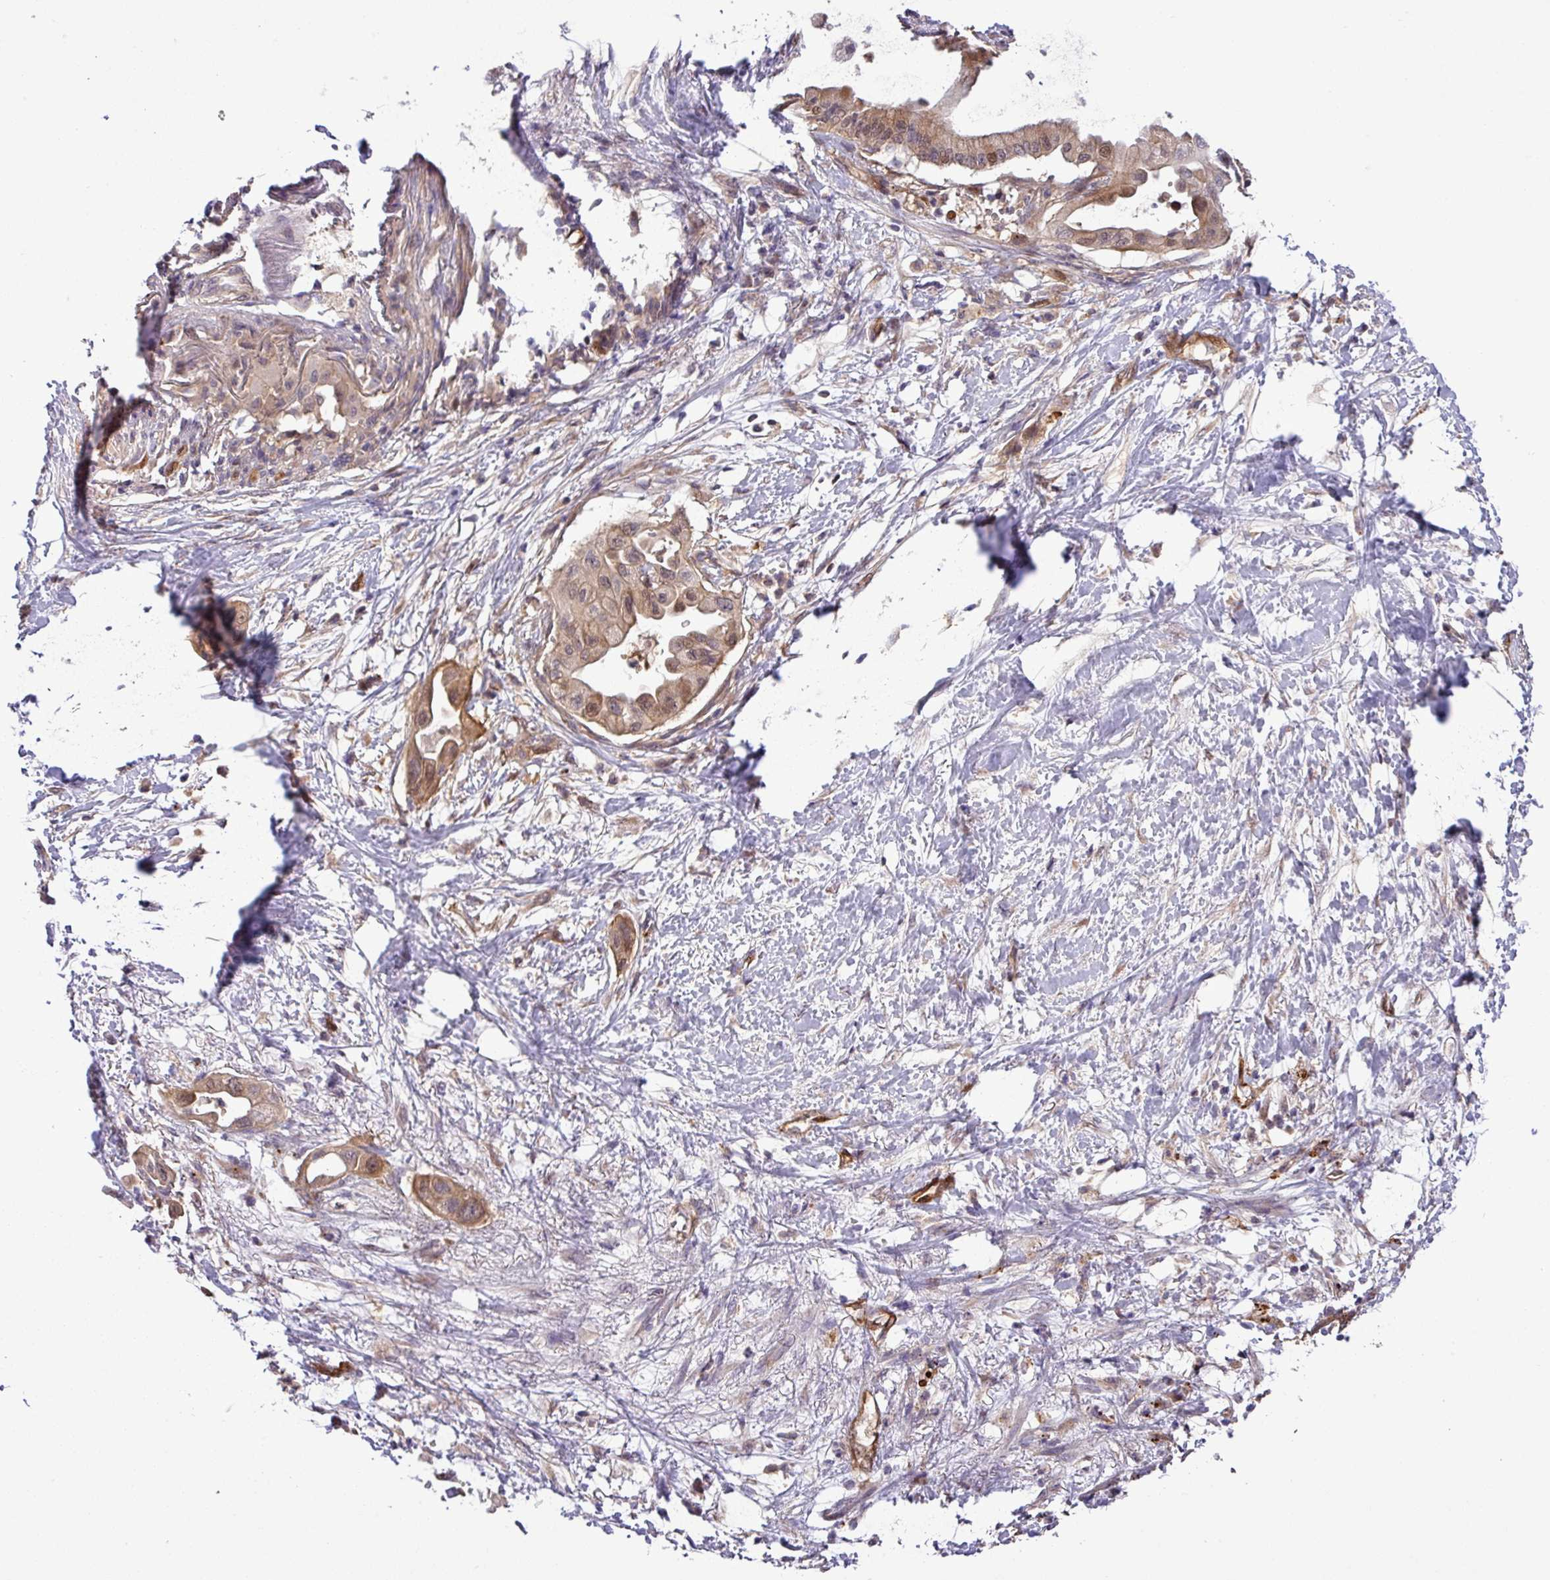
{"staining": {"intensity": "moderate", "quantity": ">75%", "location": "cytoplasmic/membranous,nuclear"}, "tissue": "pancreatic cancer", "cell_type": "Tumor cells", "image_type": "cancer", "snomed": [{"axis": "morphology", "description": "Adenocarcinoma, NOS"}, {"axis": "topography", "description": "Pancreas"}], "caption": "Protein staining of pancreatic cancer tissue shows moderate cytoplasmic/membranous and nuclear expression in approximately >75% of tumor cells.", "gene": "CARHSP1", "patient": {"sex": "male", "age": 68}}